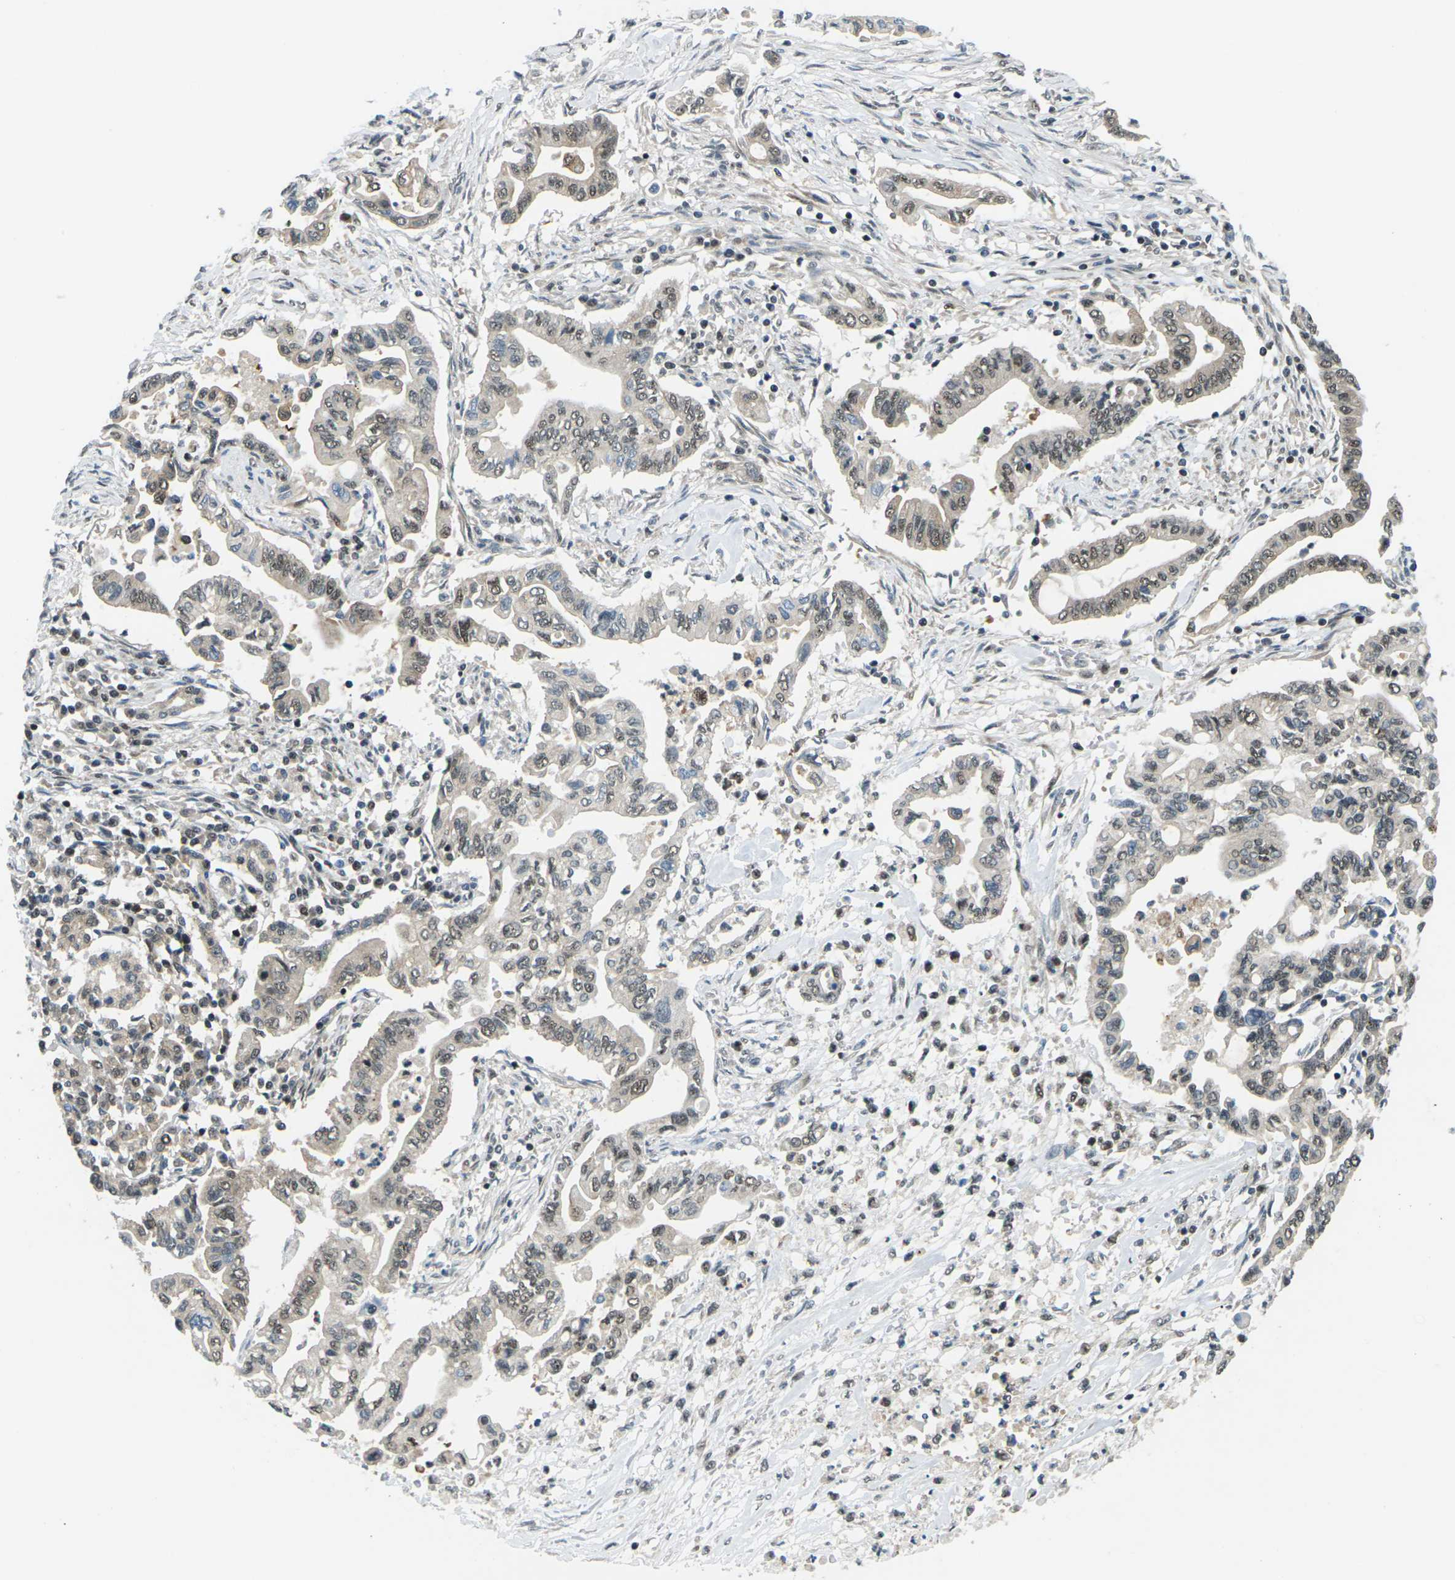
{"staining": {"intensity": "moderate", "quantity": ">75%", "location": "nuclear"}, "tissue": "pancreatic cancer", "cell_type": "Tumor cells", "image_type": "cancer", "snomed": [{"axis": "morphology", "description": "Adenocarcinoma, NOS"}, {"axis": "topography", "description": "Pancreas"}], "caption": "The image exhibits a brown stain indicating the presence of a protein in the nuclear of tumor cells in pancreatic adenocarcinoma.", "gene": "UBE2S", "patient": {"sex": "female", "age": 57}}